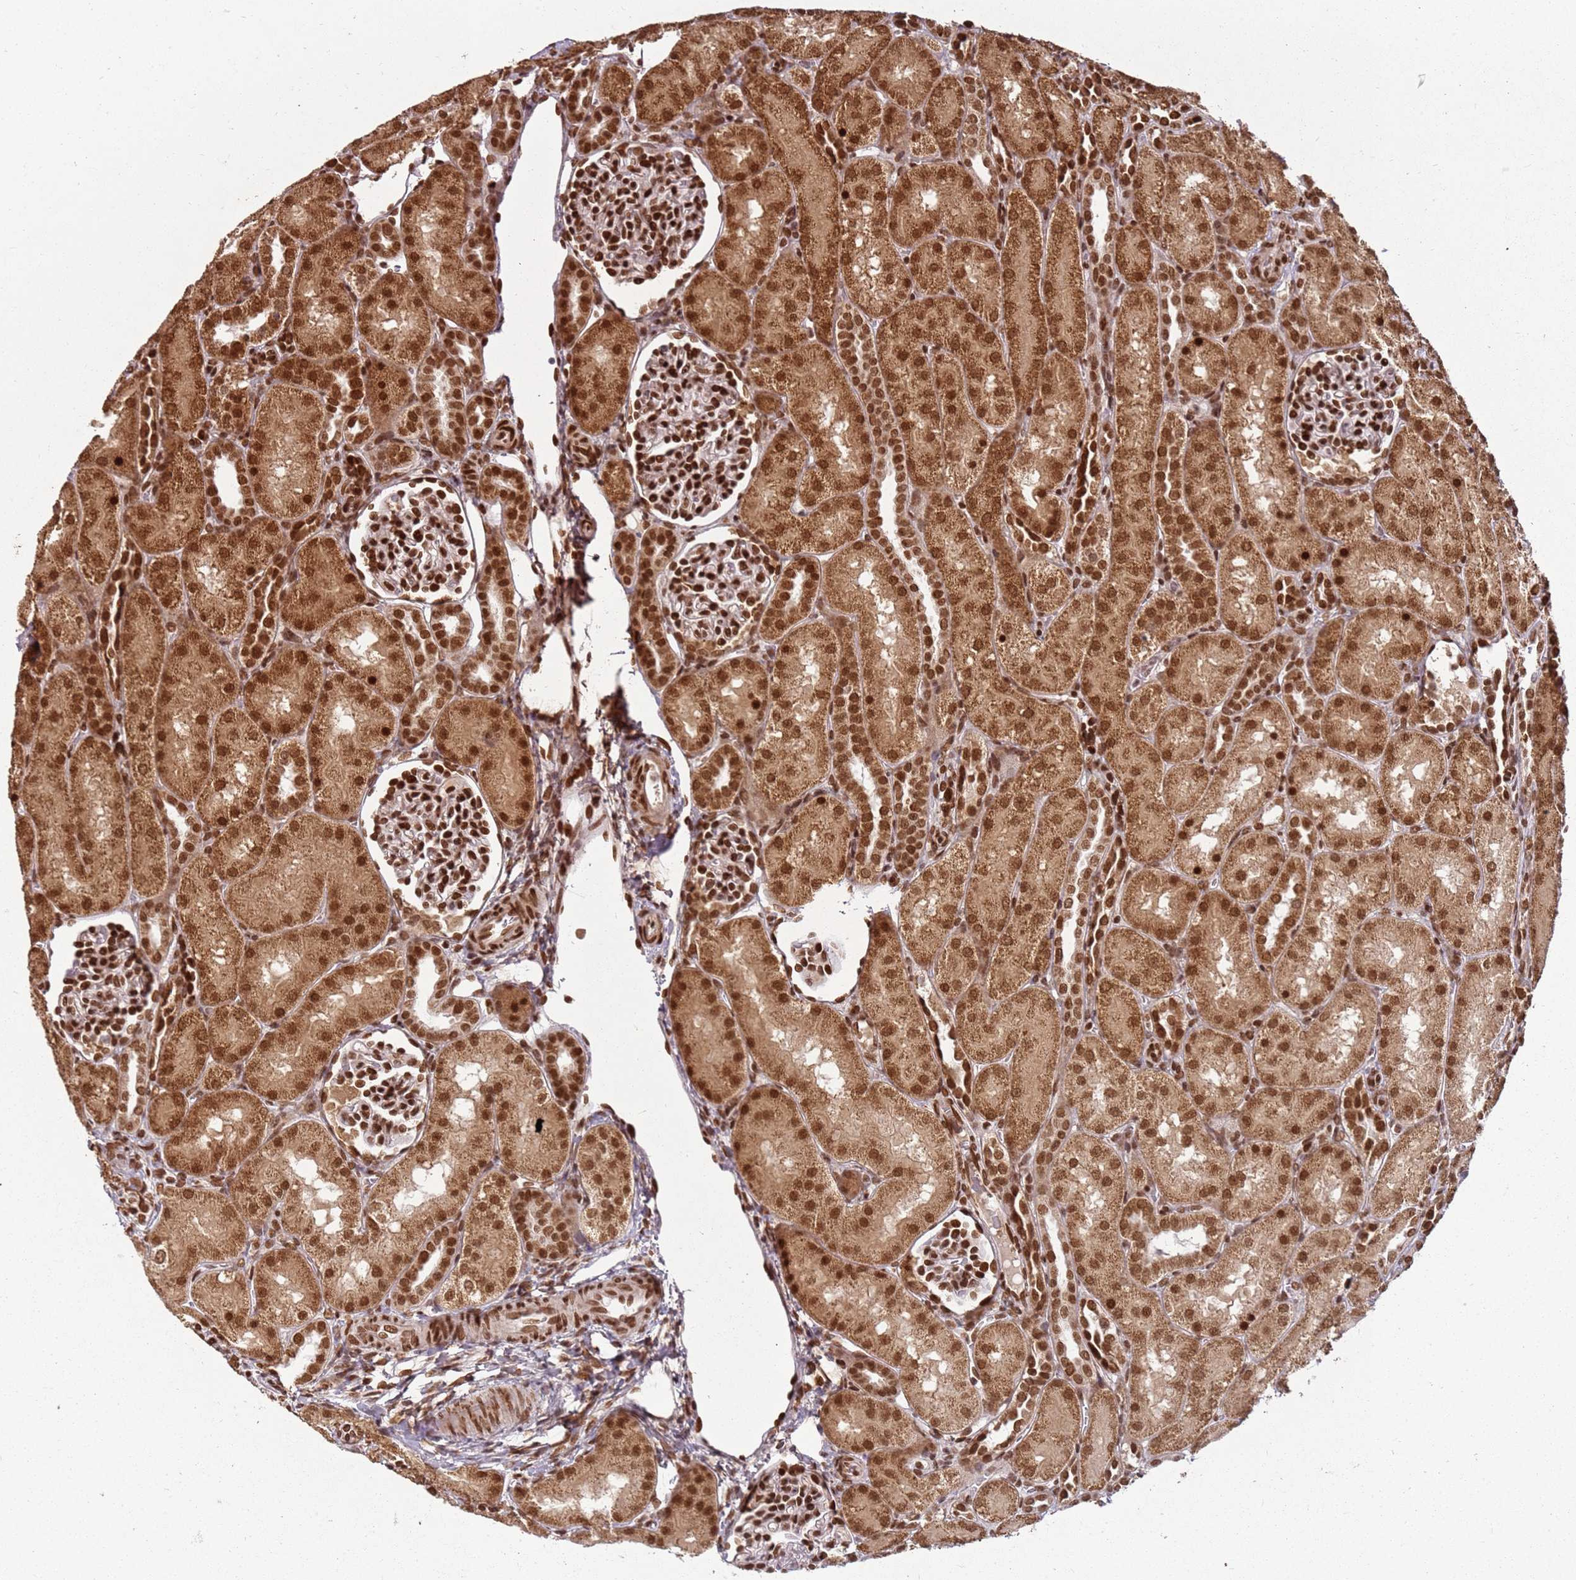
{"staining": {"intensity": "strong", "quantity": ">75%", "location": "nuclear"}, "tissue": "kidney", "cell_type": "Cells in glomeruli", "image_type": "normal", "snomed": [{"axis": "morphology", "description": "Normal tissue, NOS"}, {"axis": "topography", "description": "Kidney"}], "caption": "Immunohistochemistry (IHC) histopathology image of unremarkable kidney stained for a protein (brown), which shows high levels of strong nuclear expression in about >75% of cells in glomeruli.", "gene": "TENT4A", "patient": {"sex": "male", "age": 1}}